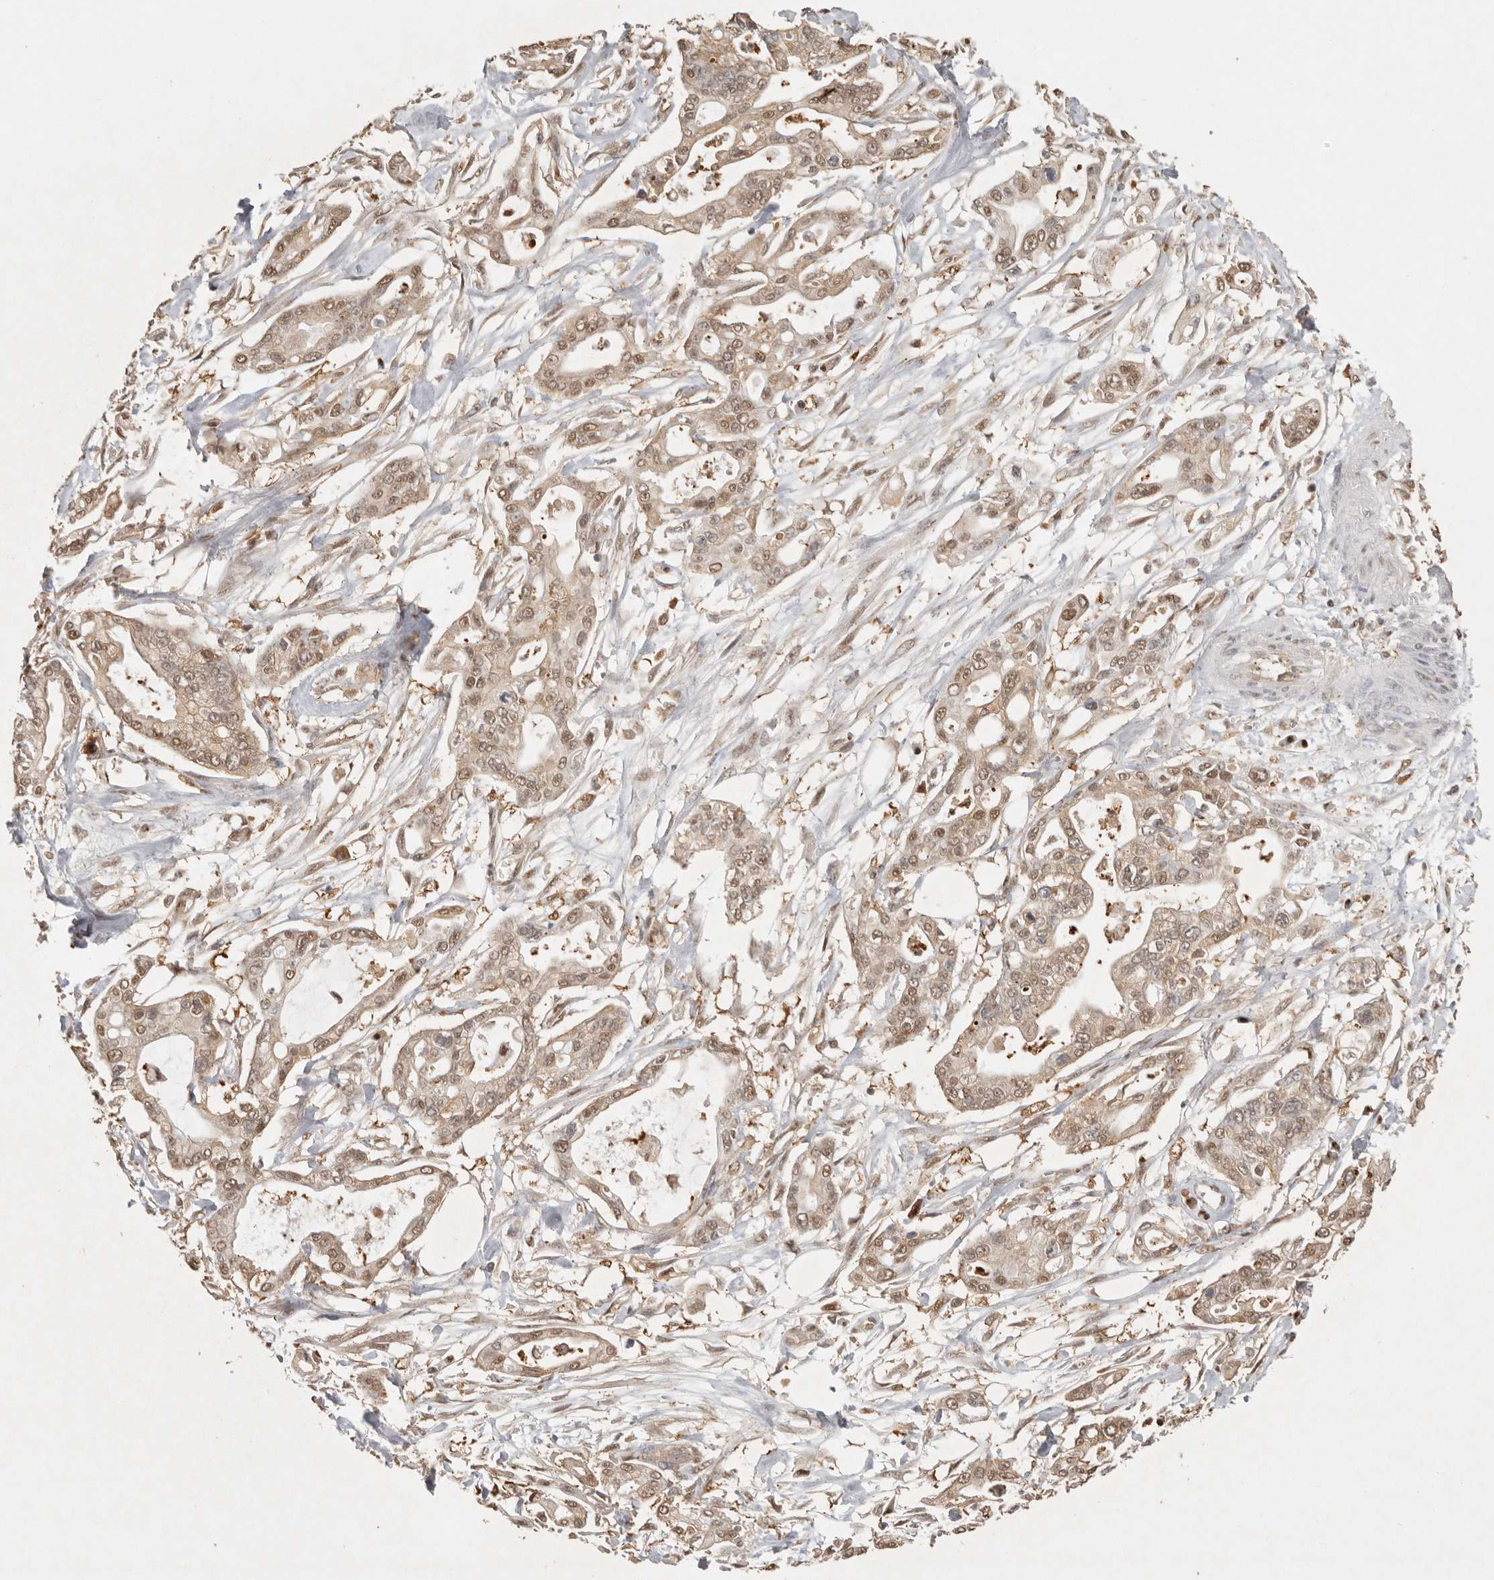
{"staining": {"intensity": "moderate", "quantity": ">75%", "location": "cytoplasmic/membranous,nuclear"}, "tissue": "pancreatic cancer", "cell_type": "Tumor cells", "image_type": "cancer", "snomed": [{"axis": "morphology", "description": "Adenocarcinoma, NOS"}, {"axis": "topography", "description": "Pancreas"}], "caption": "High-power microscopy captured an immunohistochemistry (IHC) histopathology image of pancreatic cancer (adenocarcinoma), revealing moderate cytoplasmic/membranous and nuclear staining in about >75% of tumor cells. Immunohistochemistry (ihc) stains the protein in brown and the nuclei are stained blue.", "gene": "PSMA5", "patient": {"sex": "male", "age": 68}}